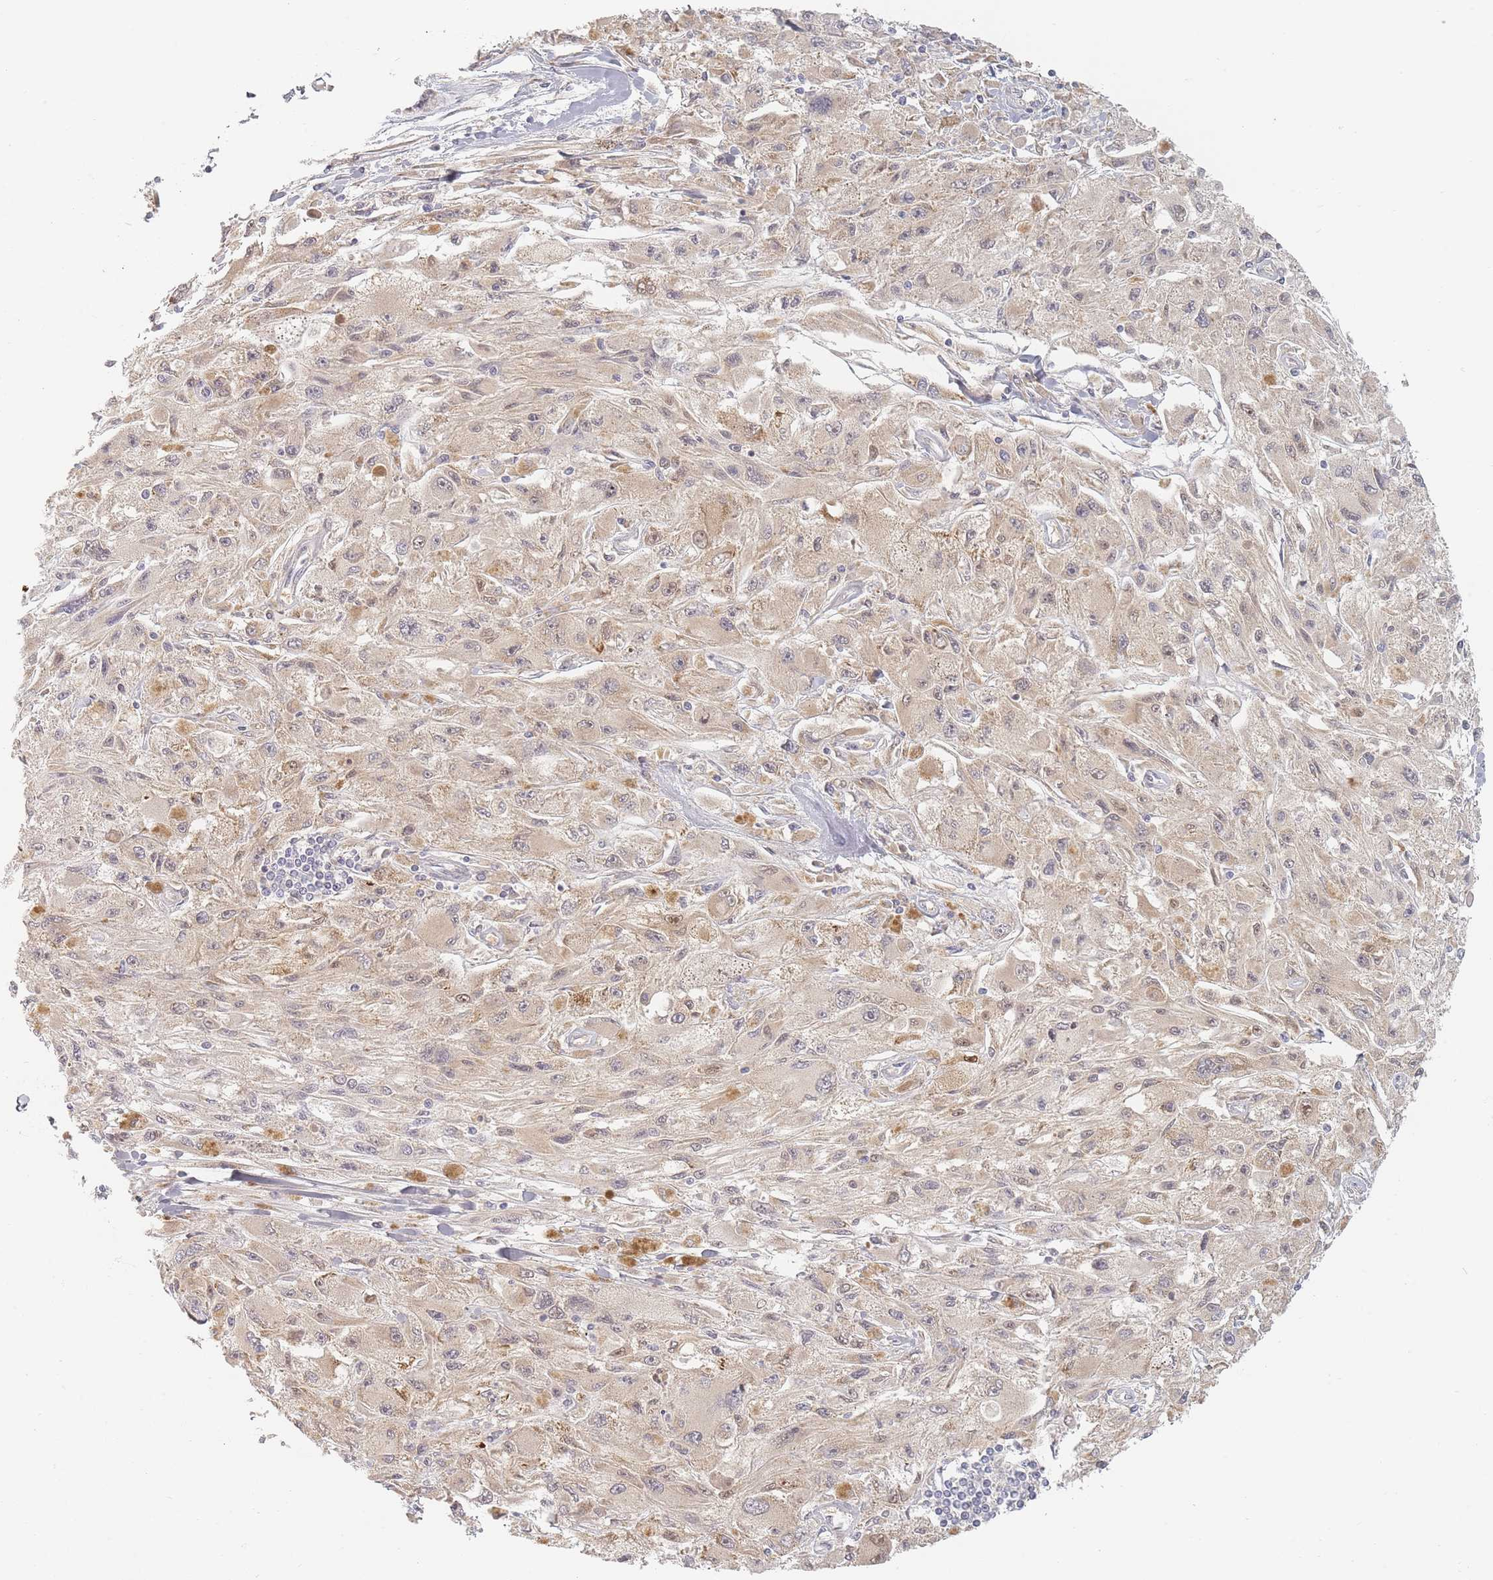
{"staining": {"intensity": "moderate", "quantity": "25%-75%", "location": "cytoplasmic/membranous,nuclear"}, "tissue": "melanoma", "cell_type": "Tumor cells", "image_type": "cancer", "snomed": [{"axis": "morphology", "description": "Malignant melanoma, Metastatic site"}, {"axis": "topography", "description": "Skin"}], "caption": "DAB (3,3'-diaminobenzidine) immunohistochemical staining of human melanoma demonstrates moderate cytoplasmic/membranous and nuclear protein staining in approximately 25%-75% of tumor cells.", "gene": "ZKSCAN7", "patient": {"sex": "male", "age": 53}}